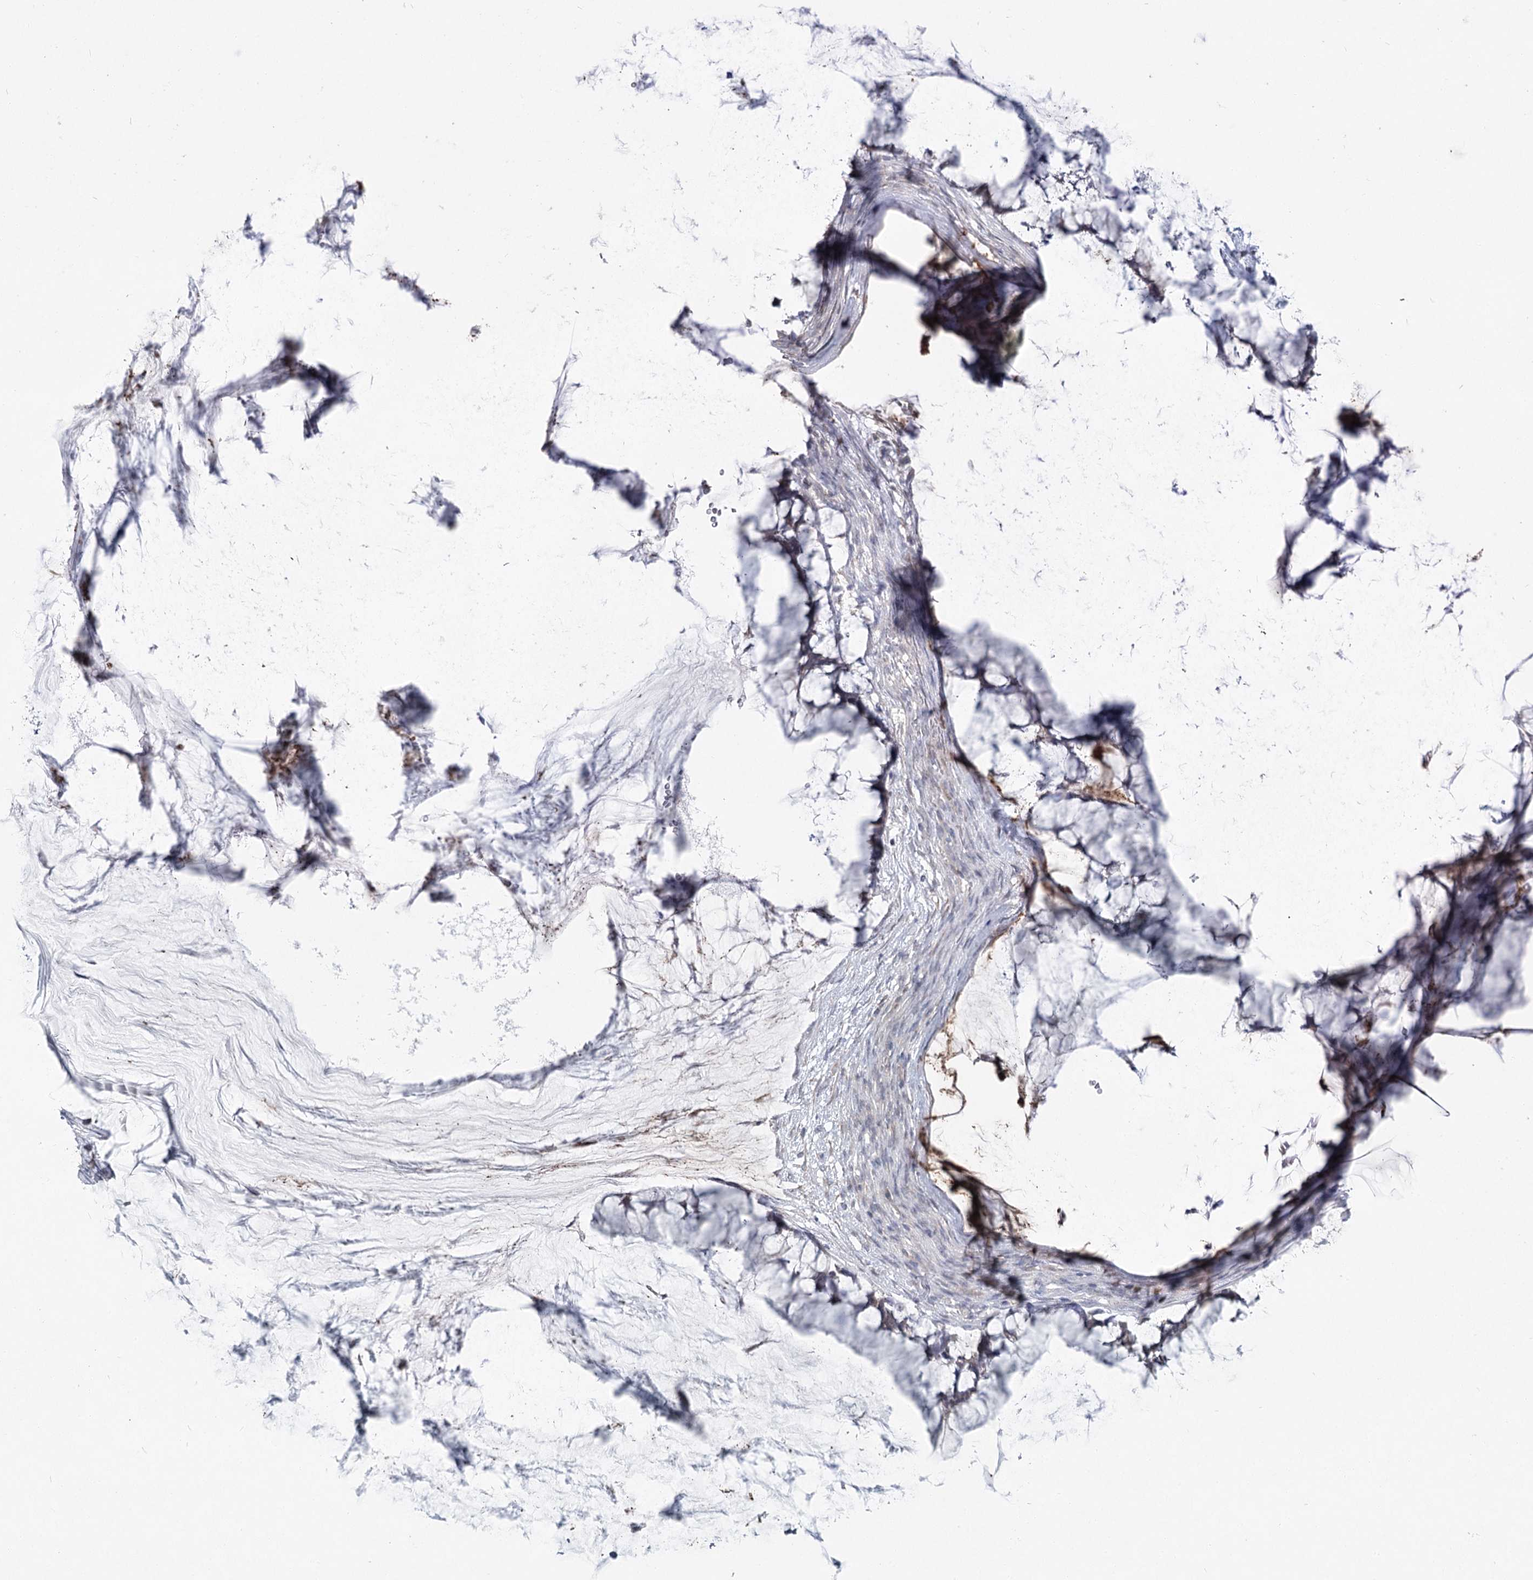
{"staining": {"intensity": "negative", "quantity": "none", "location": "none"}, "tissue": "ovarian cancer", "cell_type": "Tumor cells", "image_type": "cancer", "snomed": [{"axis": "morphology", "description": "Cystadenocarcinoma, mucinous, NOS"}, {"axis": "topography", "description": "Ovary"}], "caption": "This is an immunohistochemistry photomicrograph of human ovarian mucinous cystadenocarcinoma. There is no staining in tumor cells.", "gene": "SPINK13", "patient": {"sex": "female", "age": 42}}